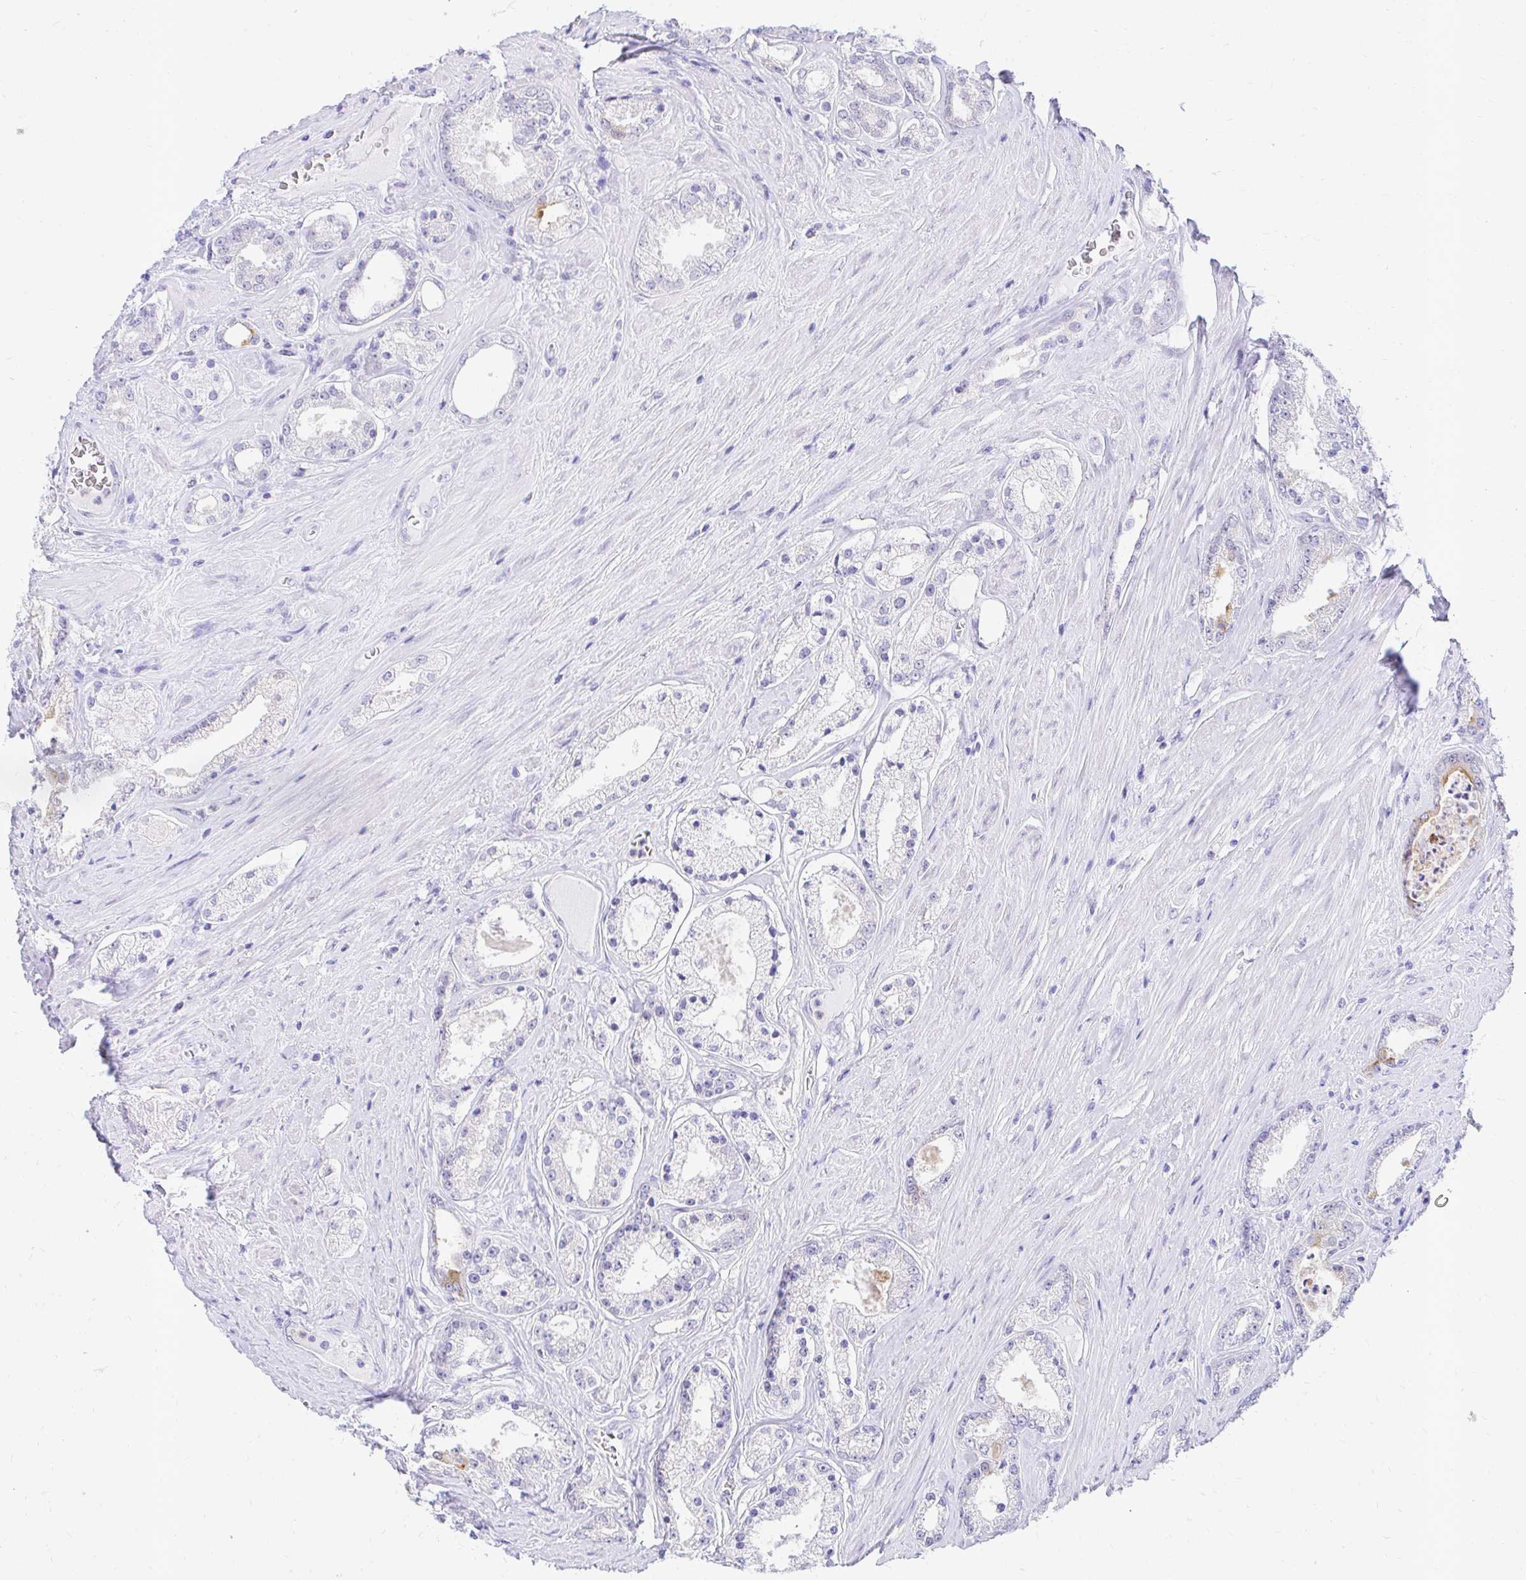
{"staining": {"intensity": "negative", "quantity": "none", "location": "none"}, "tissue": "prostate cancer", "cell_type": "Tumor cells", "image_type": "cancer", "snomed": [{"axis": "morphology", "description": "Adenocarcinoma, High grade"}, {"axis": "topography", "description": "Prostate"}], "caption": "Immunohistochemical staining of human prostate cancer displays no significant expression in tumor cells. The staining was performed using DAB to visualize the protein expression in brown, while the nuclei were stained in blue with hematoxylin (Magnification: 20x).", "gene": "FATE1", "patient": {"sex": "male", "age": 66}}